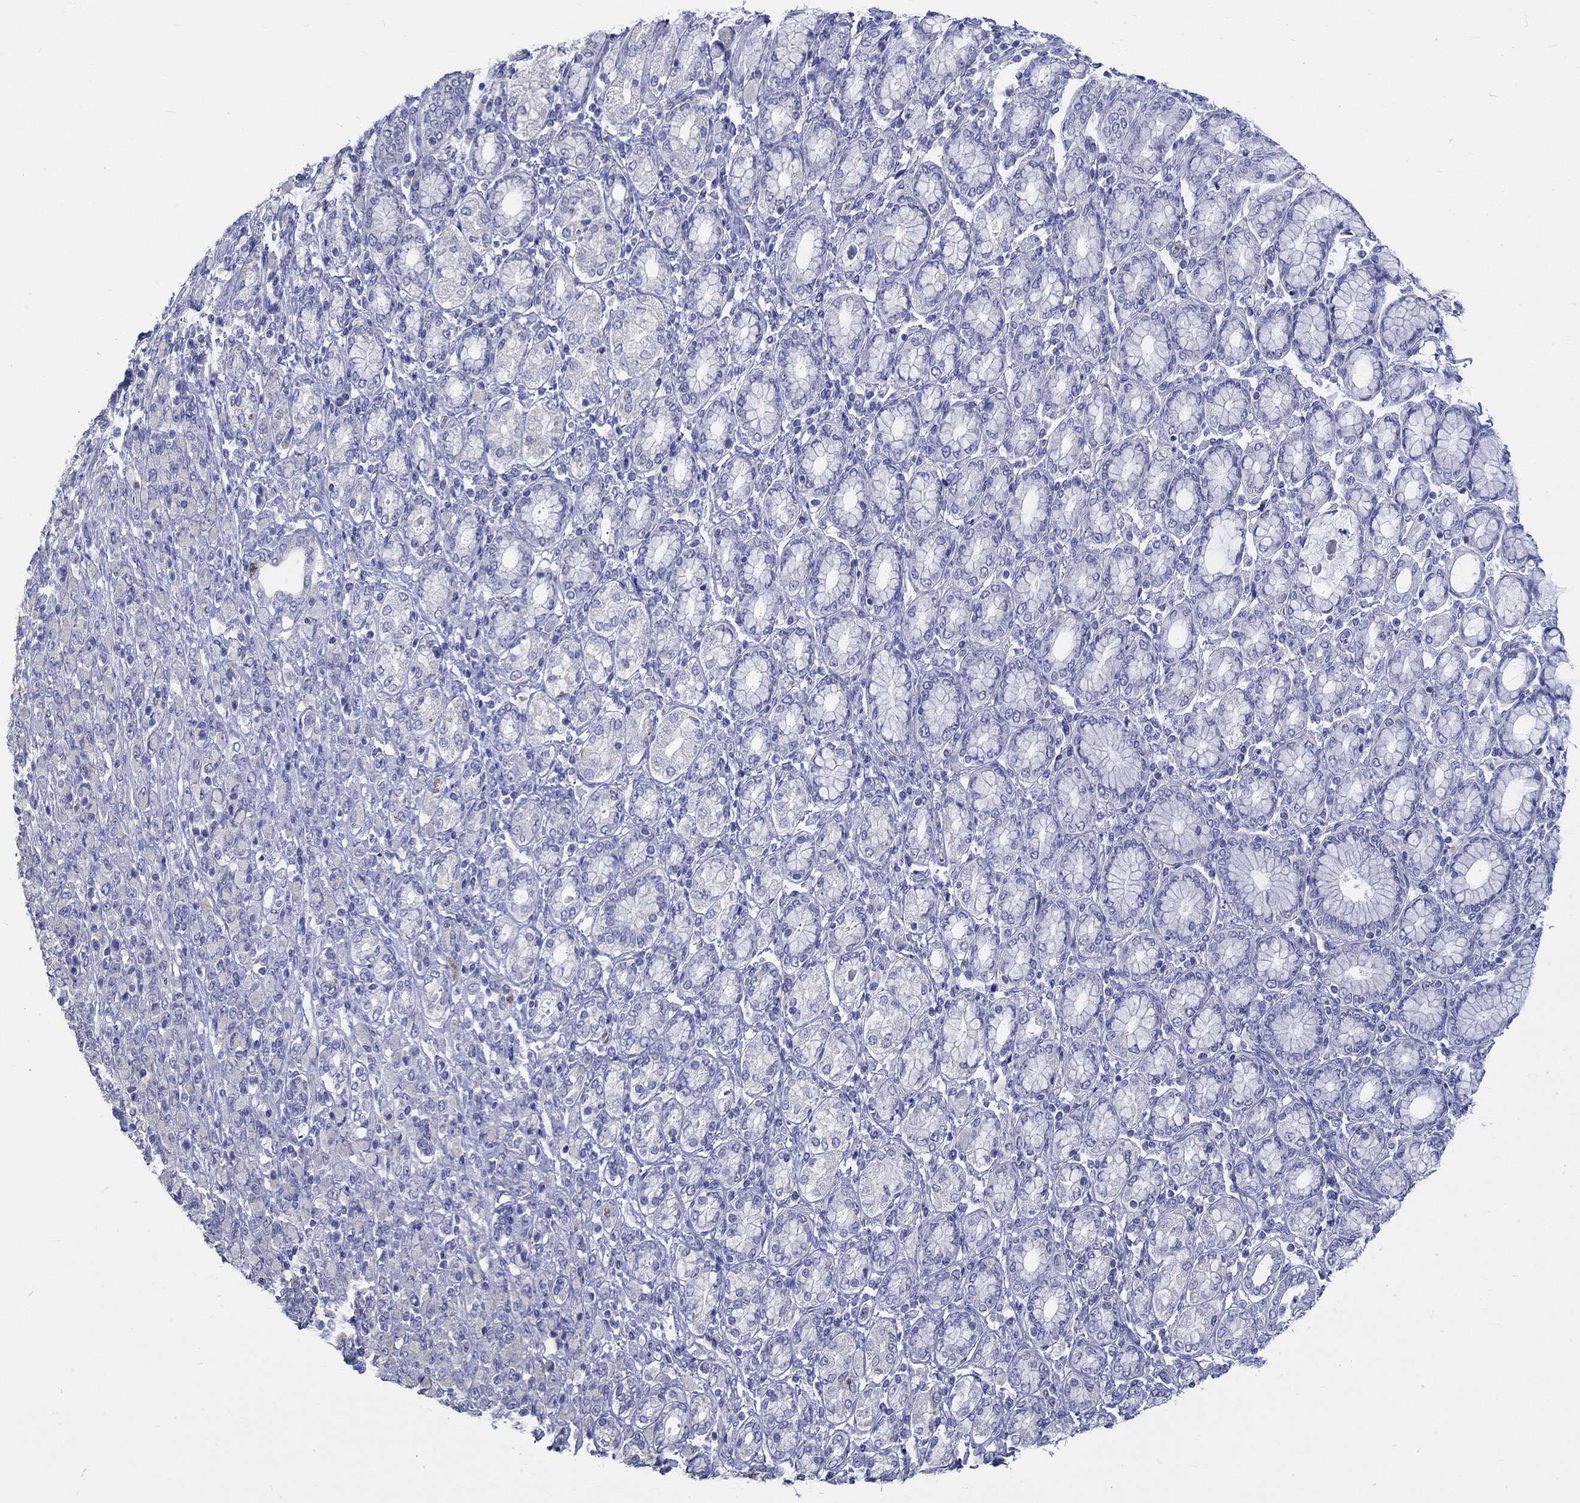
{"staining": {"intensity": "negative", "quantity": "none", "location": "none"}, "tissue": "stomach cancer", "cell_type": "Tumor cells", "image_type": "cancer", "snomed": [{"axis": "morphology", "description": "Normal tissue, NOS"}, {"axis": "morphology", "description": "Adenocarcinoma, NOS"}, {"axis": "topography", "description": "Stomach"}], "caption": "The IHC micrograph has no significant expression in tumor cells of stomach adenocarcinoma tissue.", "gene": "KCNA1", "patient": {"sex": "female", "age": 79}}